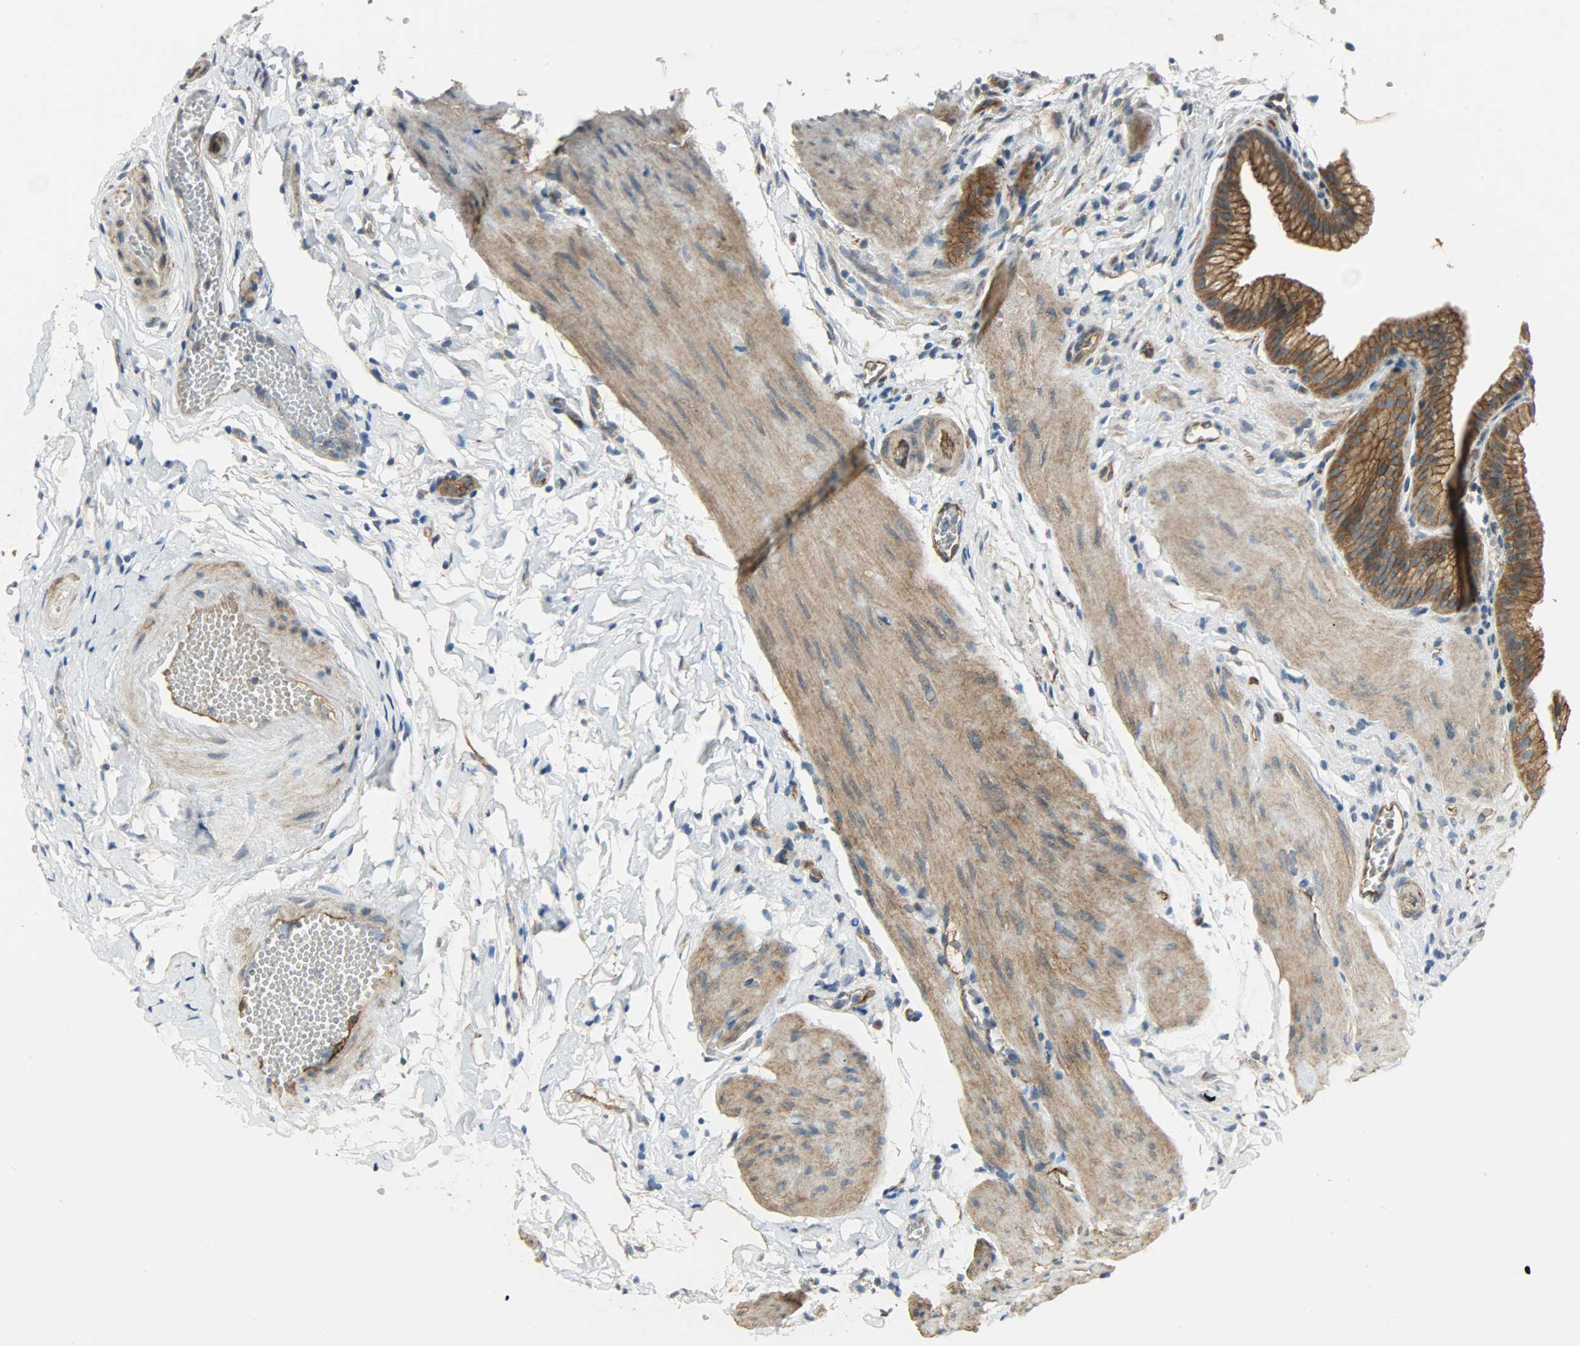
{"staining": {"intensity": "strong", "quantity": ">75%", "location": "cytoplasmic/membranous"}, "tissue": "gallbladder", "cell_type": "Glandular cells", "image_type": "normal", "snomed": [{"axis": "morphology", "description": "Normal tissue, NOS"}, {"axis": "topography", "description": "Gallbladder"}], "caption": "Gallbladder stained for a protein displays strong cytoplasmic/membranous positivity in glandular cells. The staining is performed using DAB (3,3'-diaminobenzidine) brown chromogen to label protein expression. The nuclei are counter-stained blue using hematoxylin.", "gene": "KIAA1217", "patient": {"sex": "female", "age": 63}}